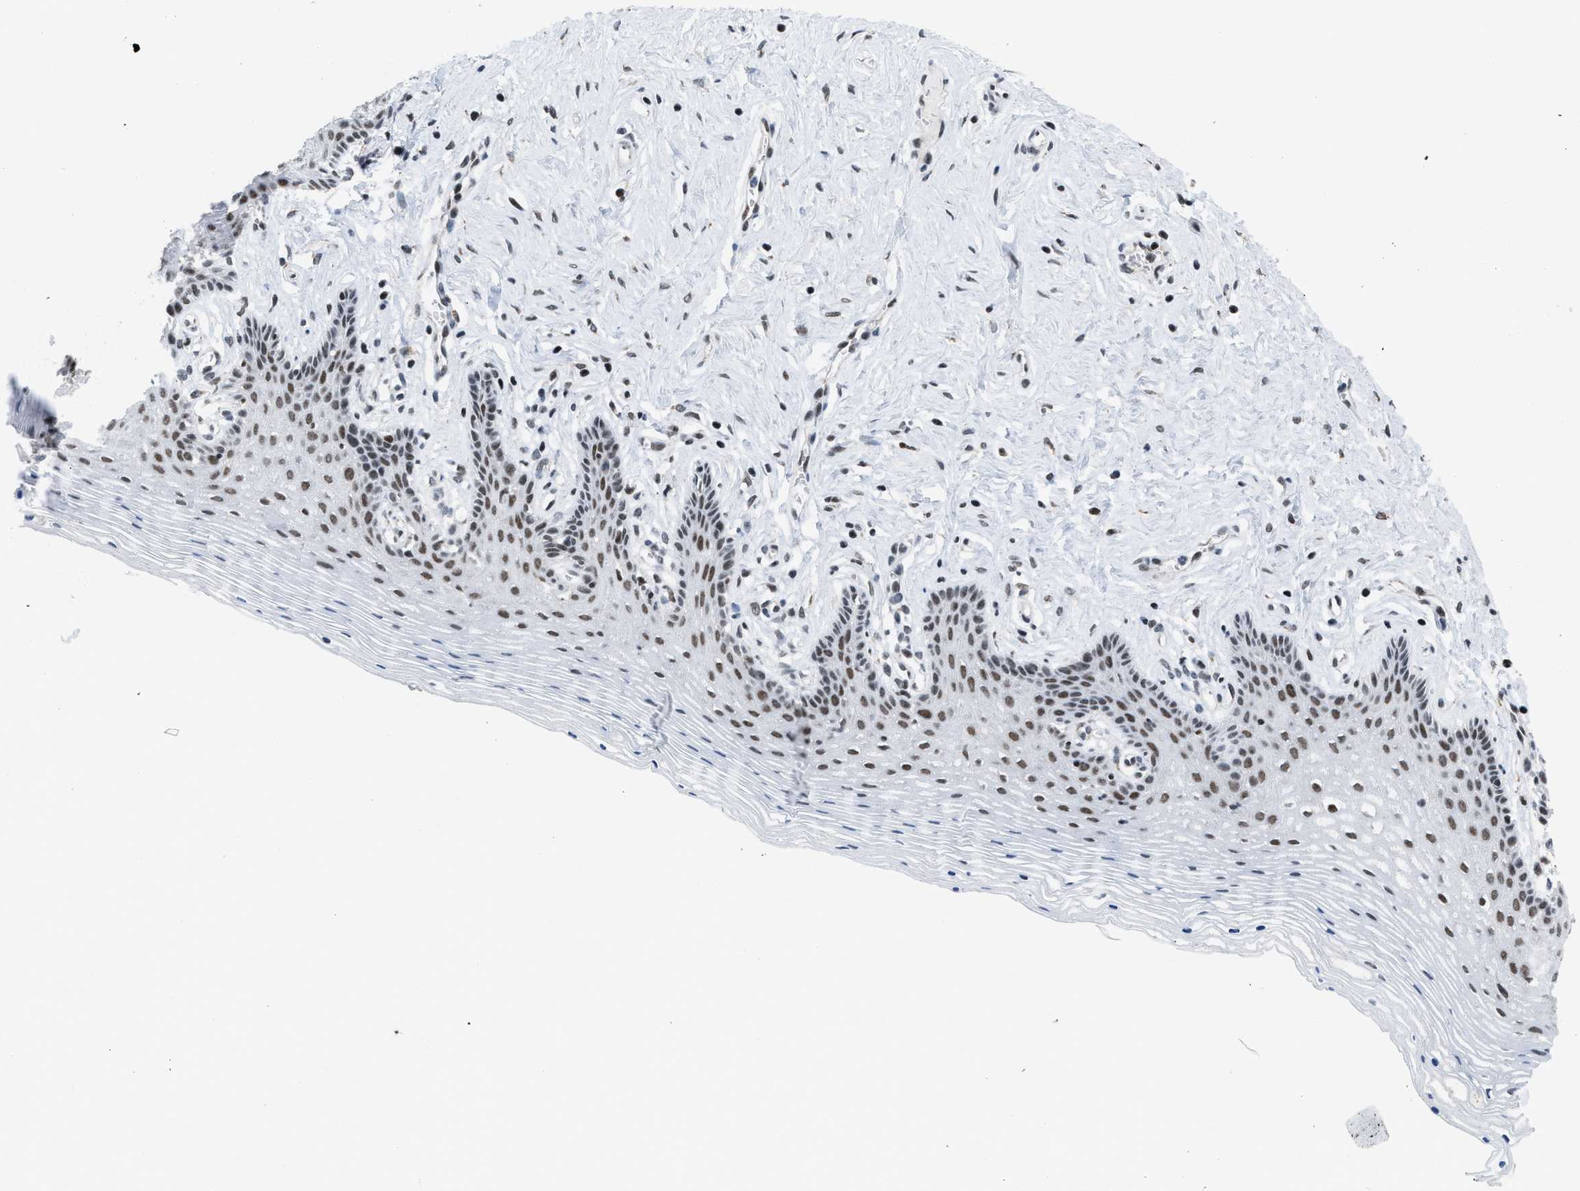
{"staining": {"intensity": "moderate", "quantity": "25%-75%", "location": "nuclear"}, "tissue": "vagina", "cell_type": "Squamous epithelial cells", "image_type": "normal", "snomed": [{"axis": "morphology", "description": "Normal tissue, NOS"}, {"axis": "topography", "description": "Vagina"}], "caption": "Protein analysis of benign vagina shows moderate nuclear positivity in about 25%-75% of squamous epithelial cells. (DAB = brown stain, brightfield microscopy at high magnification).", "gene": "TERF2IP", "patient": {"sex": "female", "age": 32}}